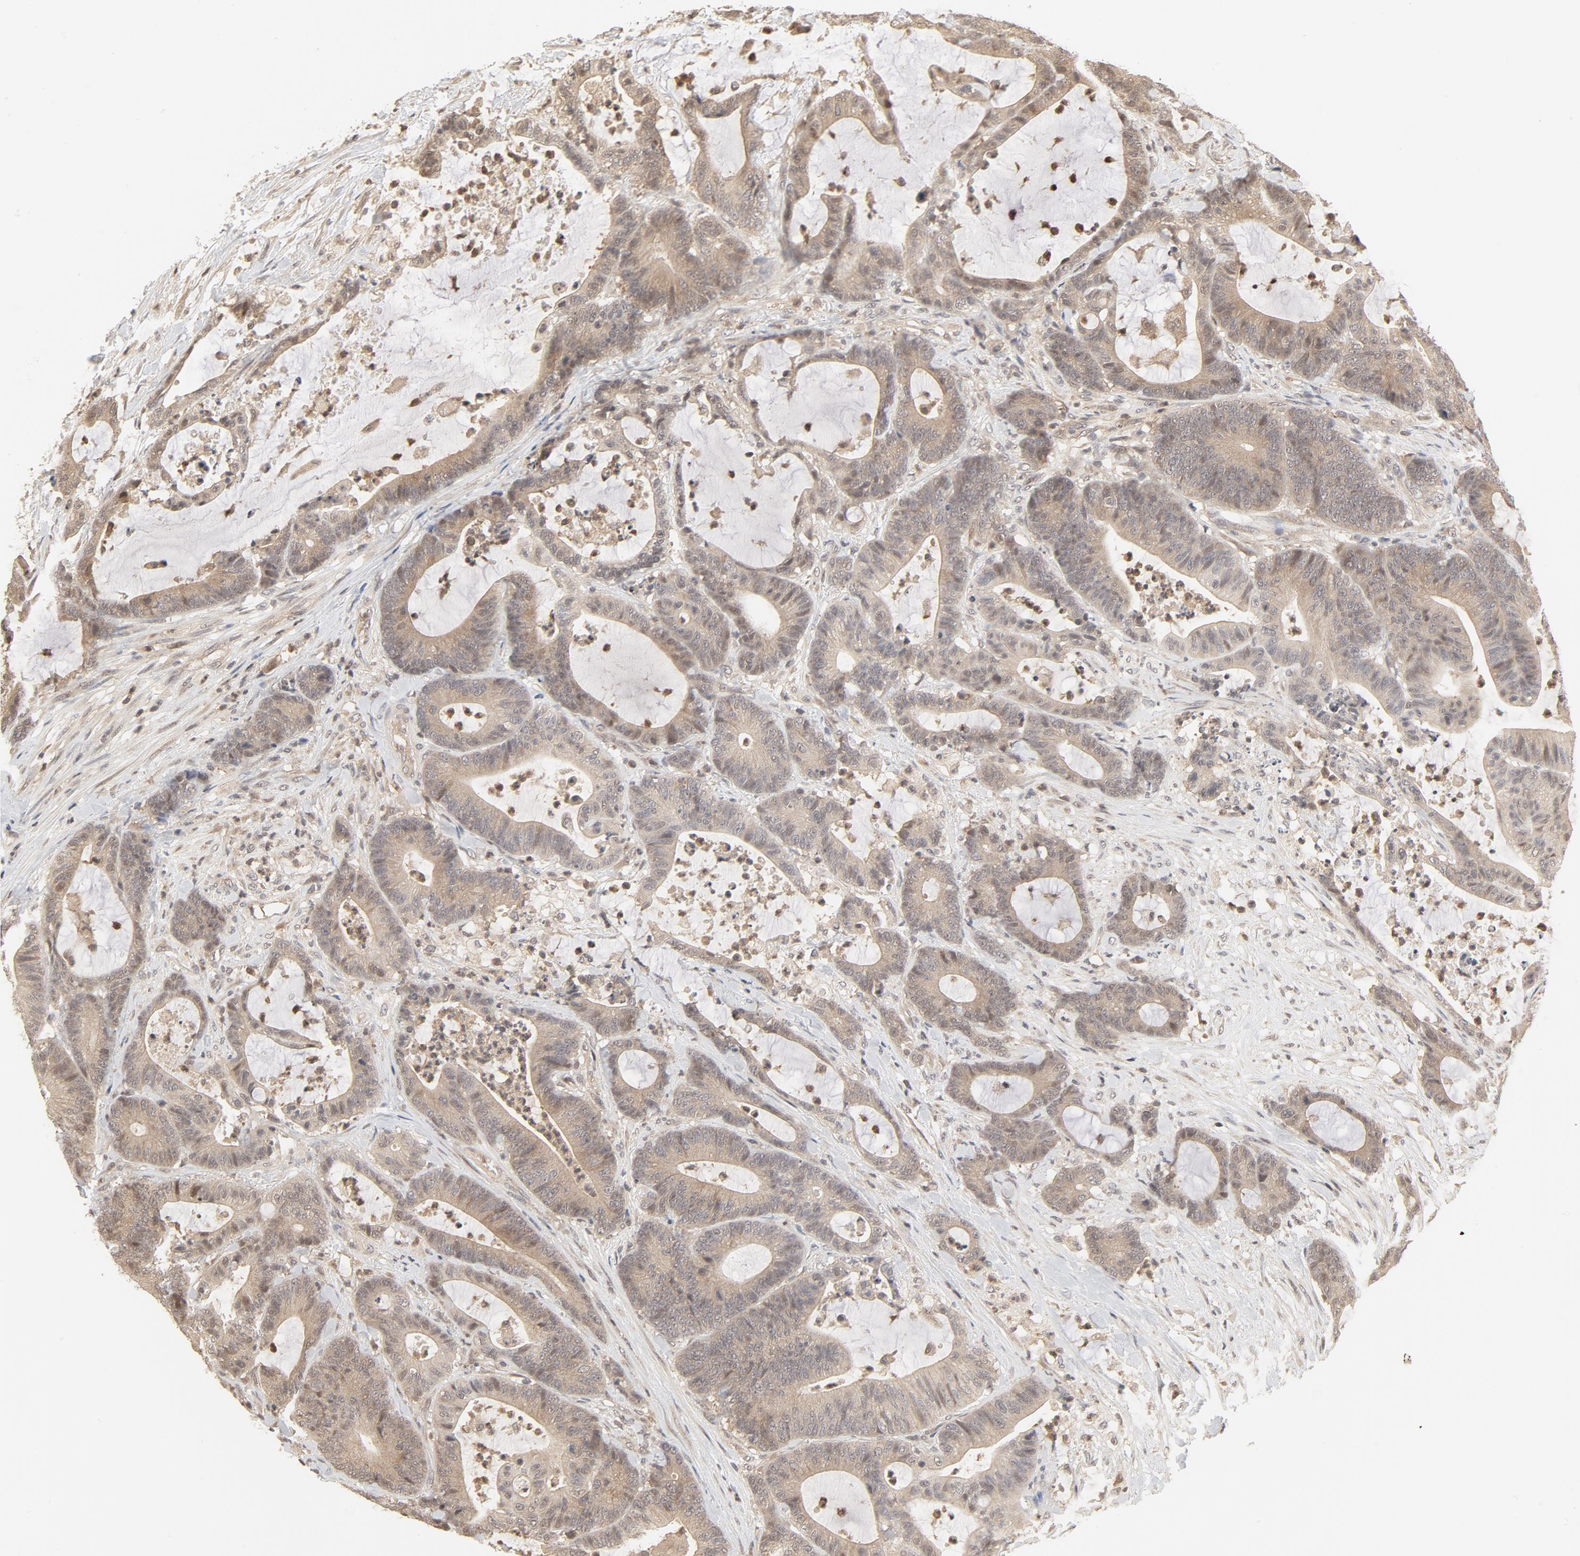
{"staining": {"intensity": "weak", "quantity": ">75%", "location": "cytoplasmic/membranous,nuclear"}, "tissue": "colorectal cancer", "cell_type": "Tumor cells", "image_type": "cancer", "snomed": [{"axis": "morphology", "description": "Adenocarcinoma, NOS"}, {"axis": "topography", "description": "Colon"}], "caption": "A micrograph of human adenocarcinoma (colorectal) stained for a protein exhibits weak cytoplasmic/membranous and nuclear brown staining in tumor cells.", "gene": "NEDD8", "patient": {"sex": "female", "age": 84}}